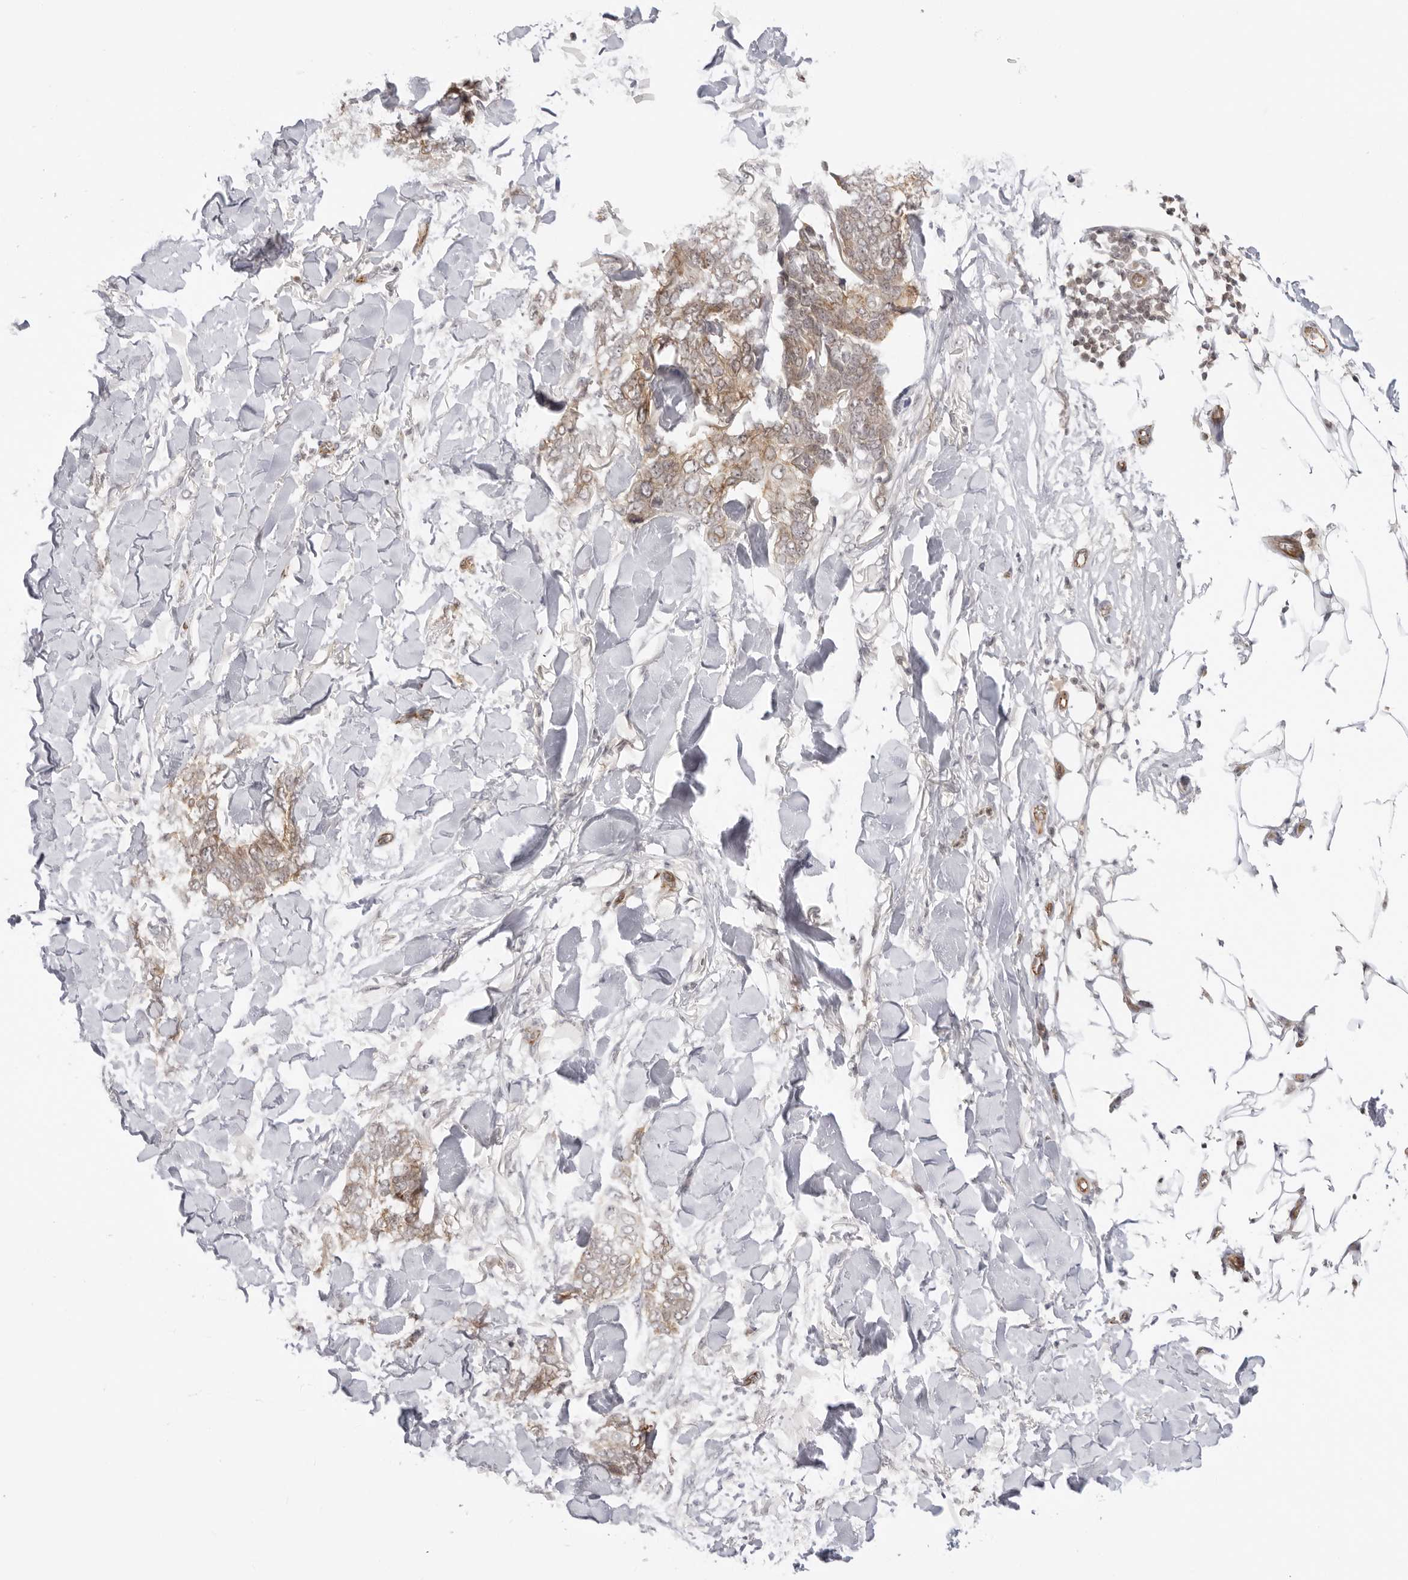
{"staining": {"intensity": "weak", "quantity": ">75%", "location": "cytoplasmic/membranous"}, "tissue": "skin cancer", "cell_type": "Tumor cells", "image_type": "cancer", "snomed": [{"axis": "morphology", "description": "Normal tissue, NOS"}, {"axis": "morphology", "description": "Basal cell carcinoma"}, {"axis": "topography", "description": "Skin"}], "caption": "Immunohistochemical staining of human skin cancer reveals low levels of weak cytoplasmic/membranous staining in about >75% of tumor cells.", "gene": "TRAPPC3", "patient": {"sex": "male", "age": 77}}